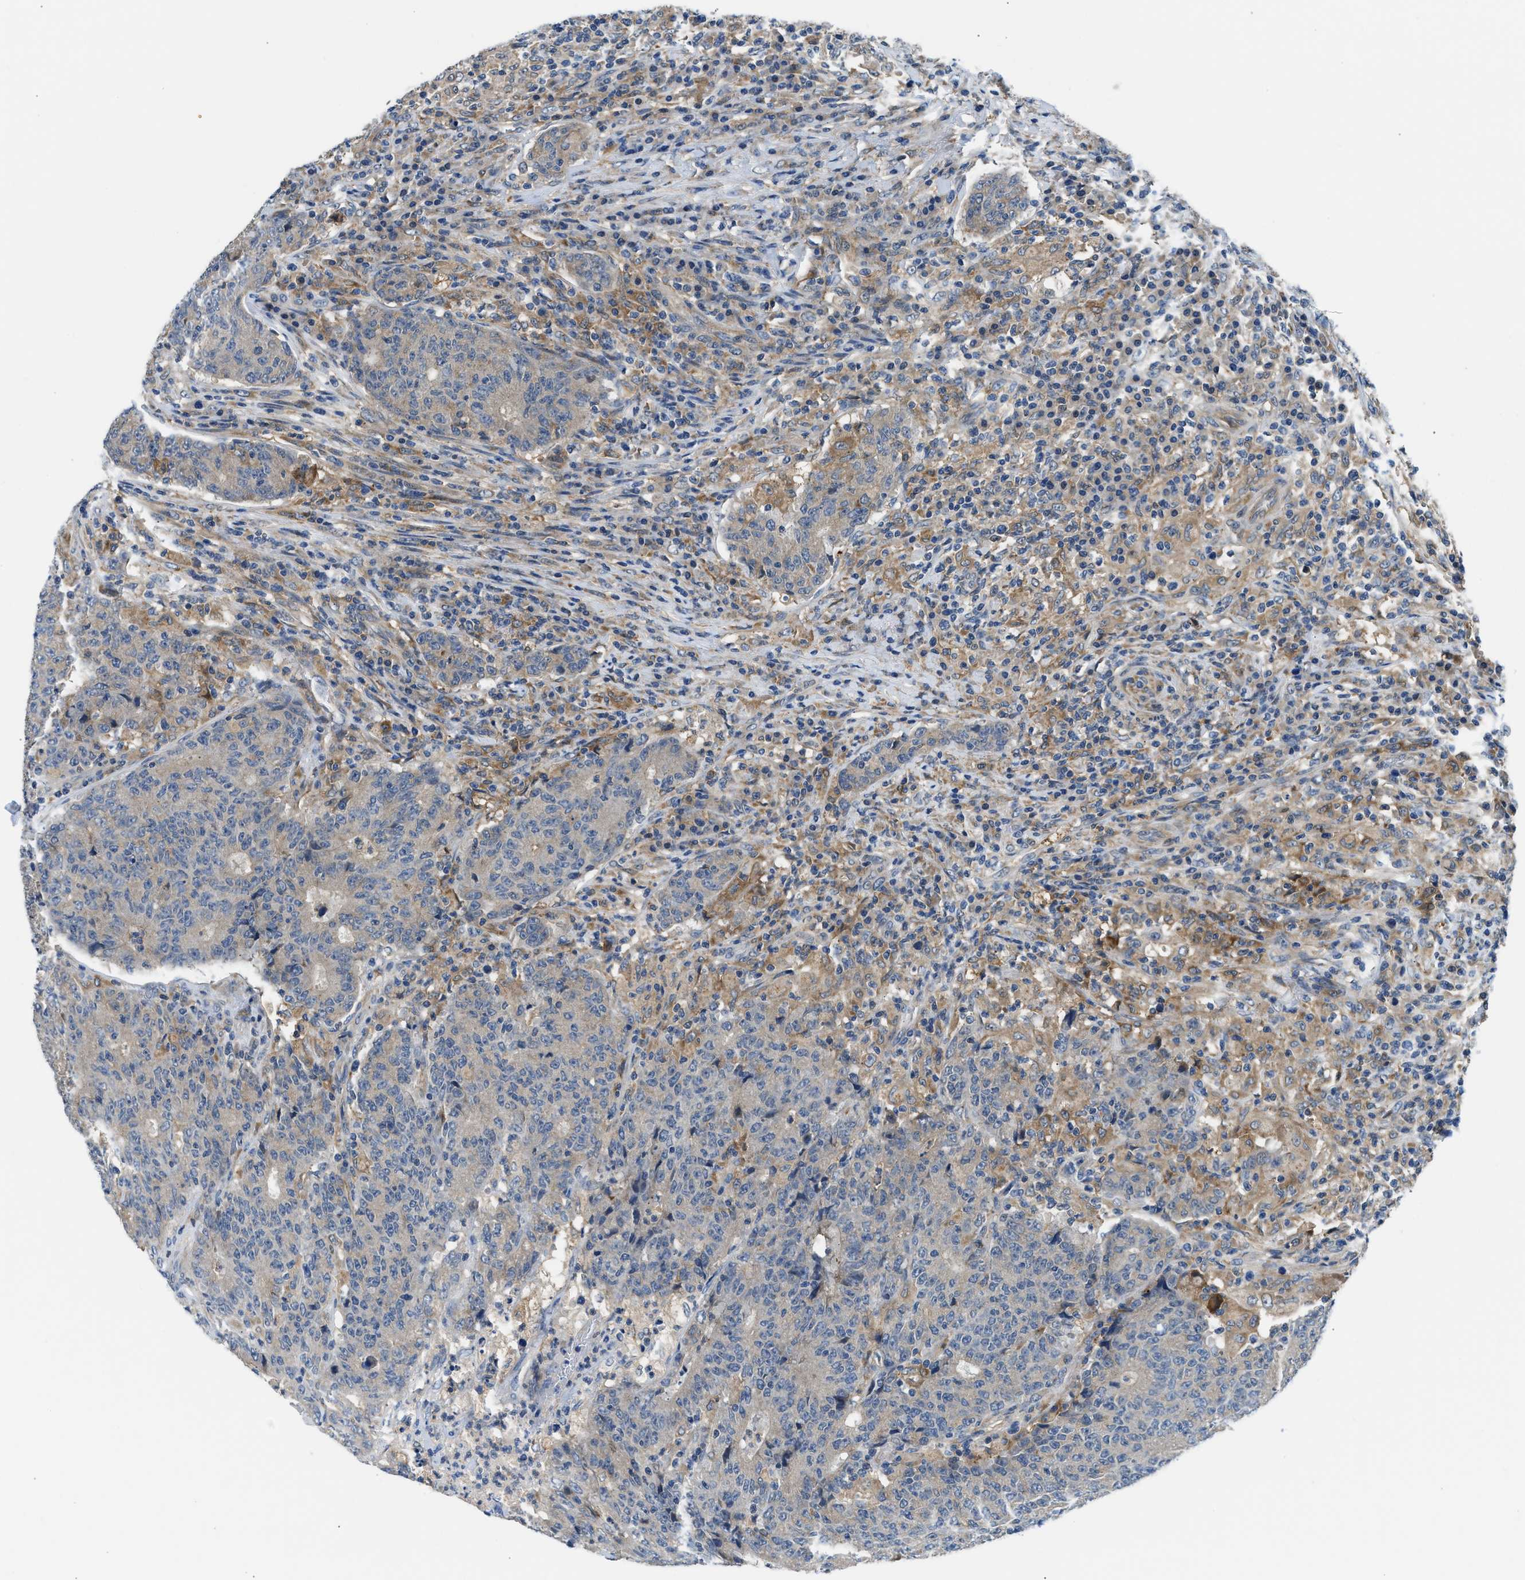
{"staining": {"intensity": "weak", "quantity": ">75%", "location": "cytoplasmic/membranous"}, "tissue": "colorectal cancer", "cell_type": "Tumor cells", "image_type": "cancer", "snomed": [{"axis": "morphology", "description": "Normal tissue, NOS"}, {"axis": "morphology", "description": "Adenocarcinoma, NOS"}, {"axis": "topography", "description": "Colon"}], "caption": "Protein staining demonstrates weak cytoplasmic/membranous positivity in approximately >75% of tumor cells in adenocarcinoma (colorectal). The protein is stained brown, and the nuclei are stained in blue (DAB IHC with brightfield microscopy, high magnification).", "gene": "LPIN2", "patient": {"sex": "female", "age": 75}}